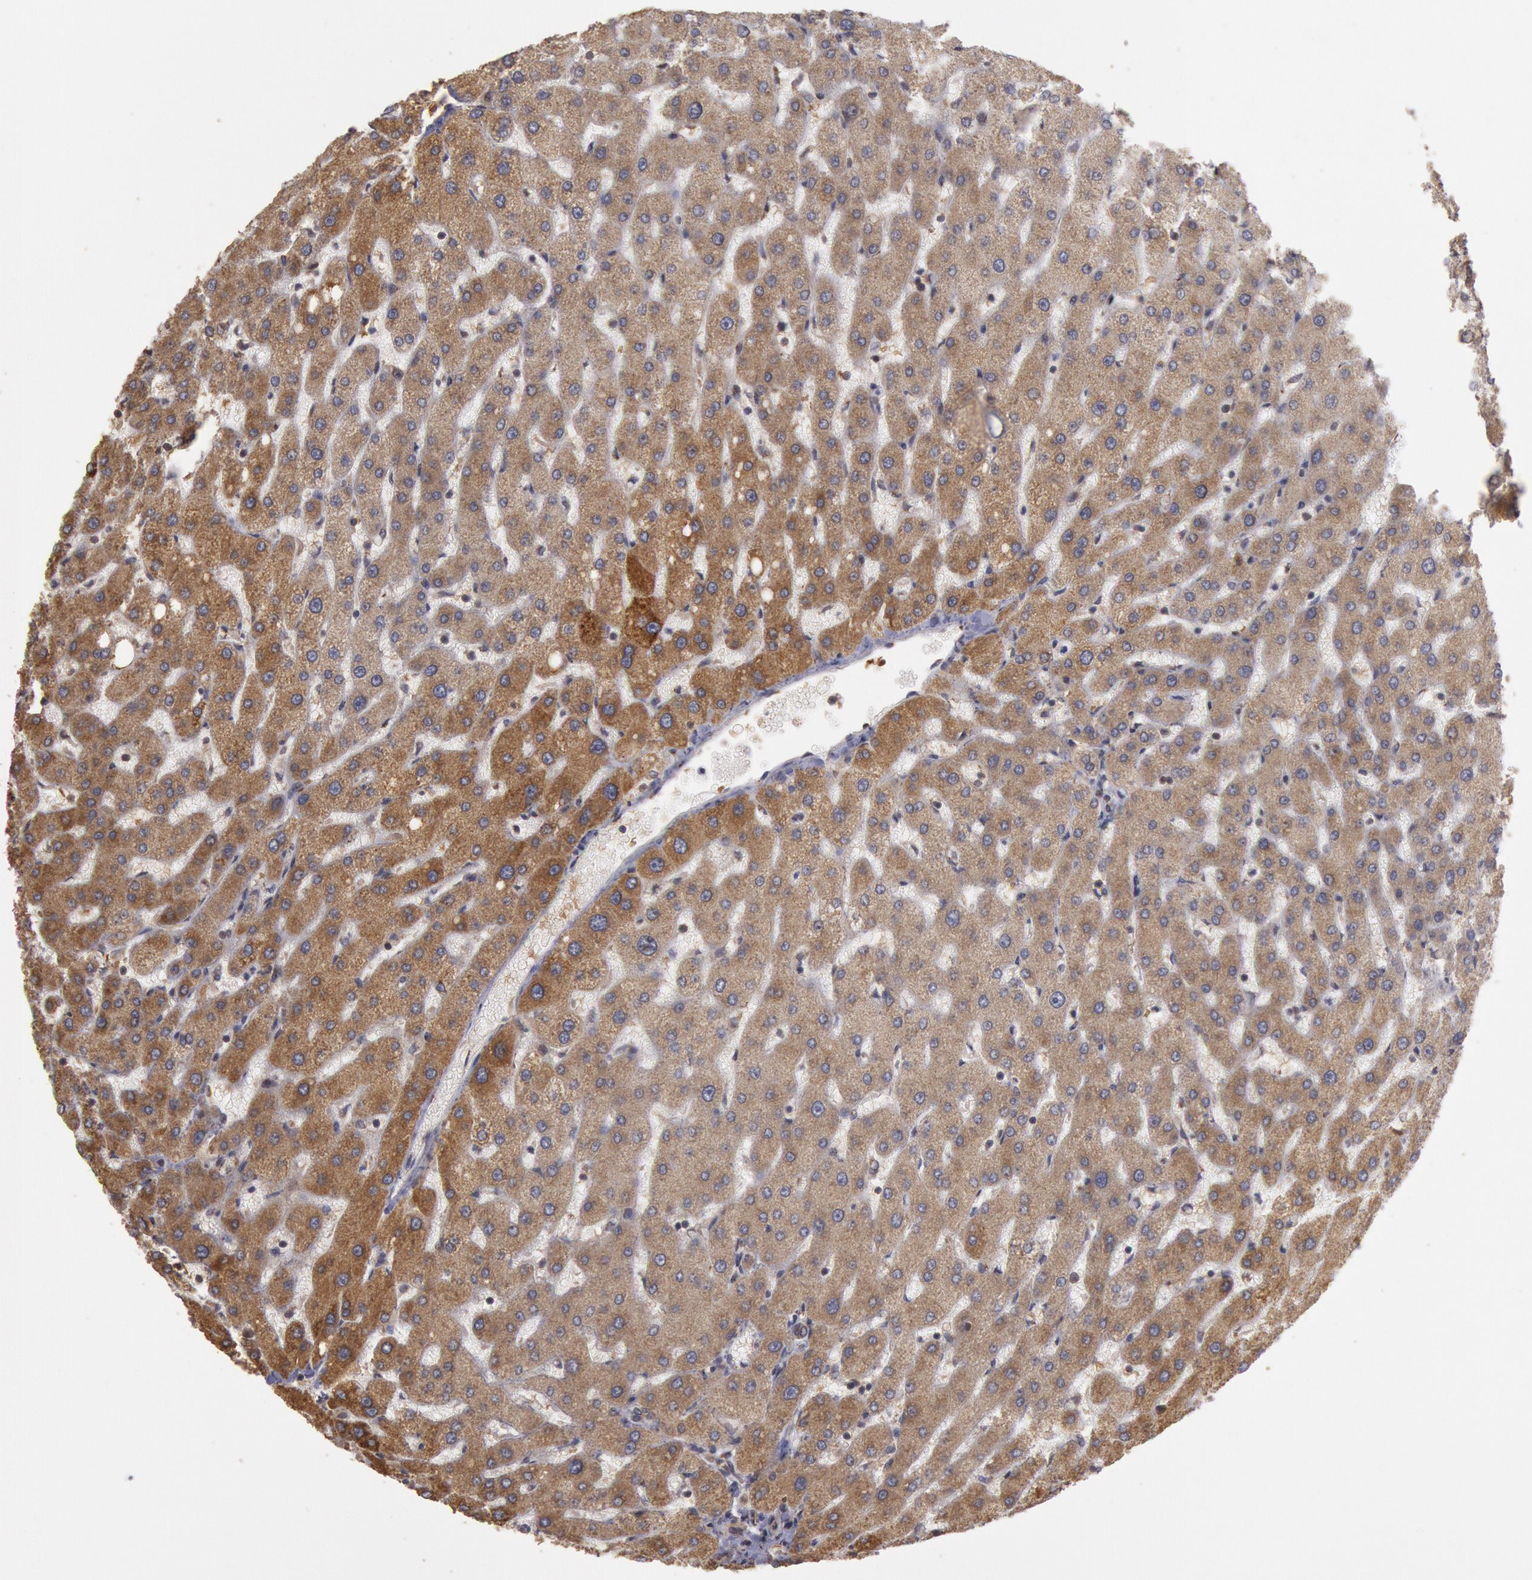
{"staining": {"intensity": "weak", "quantity": ">75%", "location": "cytoplasmic/membranous"}, "tissue": "liver", "cell_type": "Cholangiocytes", "image_type": "normal", "snomed": [{"axis": "morphology", "description": "Normal tissue, NOS"}, {"axis": "topography", "description": "Liver"}], "caption": "Approximately >75% of cholangiocytes in benign liver demonstrate weak cytoplasmic/membranous protein positivity as visualized by brown immunohistochemical staining.", "gene": "USP14", "patient": {"sex": "male", "age": 67}}